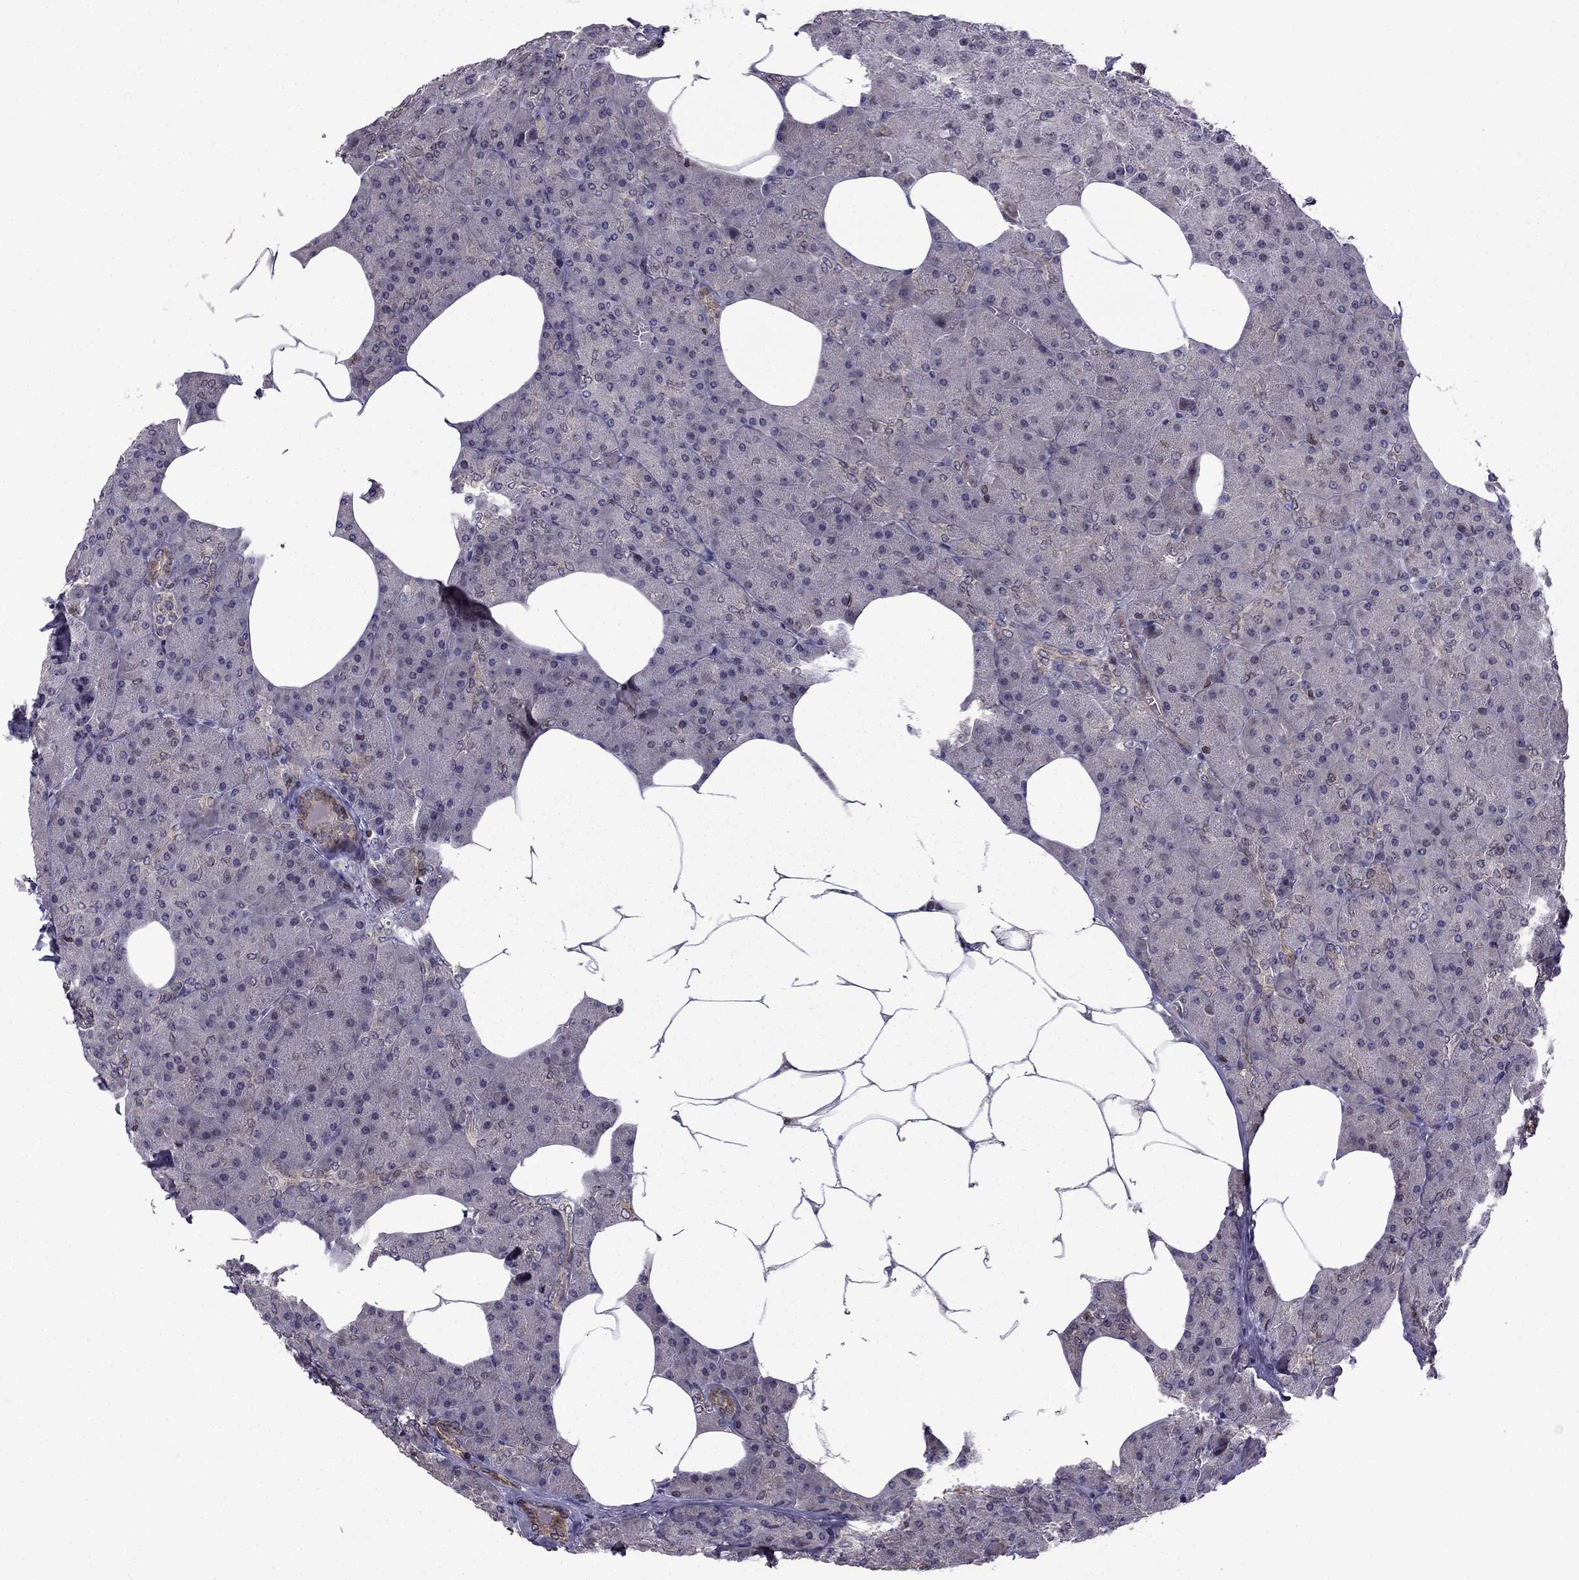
{"staining": {"intensity": "negative", "quantity": "none", "location": "none"}, "tissue": "pancreas", "cell_type": "Exocrine glandular cells", "image_type": "normal", "snomed": [{"axis": "morphology", "description": "Normal tissue, NOS"}, {"axis": "topography", "description": "Pancreas"}], "caption": "An image of pancreas stained for a protein exhibits no brown staining in exocrine glandular cells.", "gene": "CDC42BPA", "patient": {"sex": "female", "age": 45}}